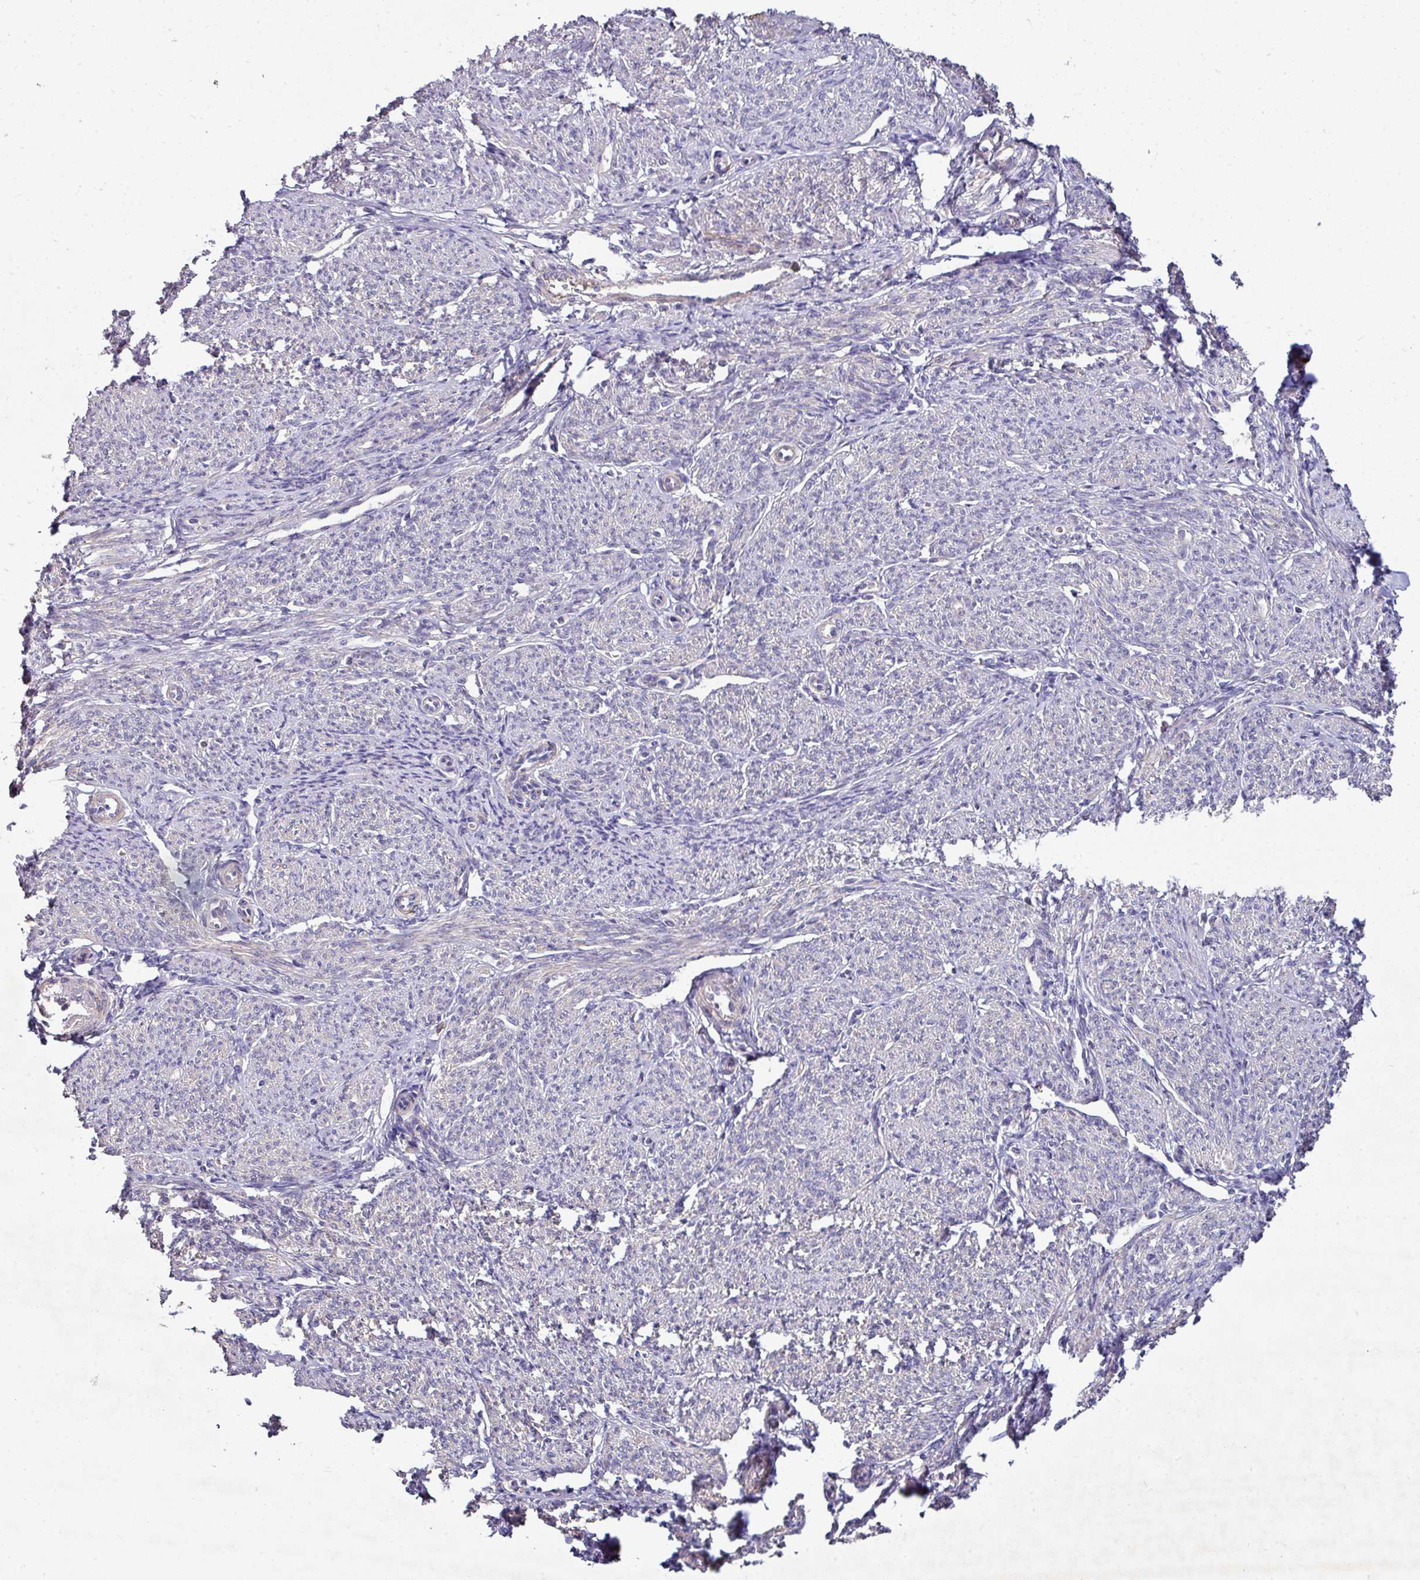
{"staining": {"intensity": "moderate", "quantity": "25%-75%", "location": "cytoplasmic/membranous"}, "tissue": "smooth muscle", "cell_type": "Smooth muscle cells", "image_type": "normal", "snomed": [{"axis": "morphology", "description": "Normal tissue, NOS"}, {"axis": "topography", "description": "Smooth muscle"}], "caption": "Immunohistochemistry micrograph of unremarkable smooth muscle stained for a protein (brown), which demonstrates medium levels of moderate cytoplasmic/membranous positivity in about 25%-75% of smooth muscle cells.", "gene": "AEBP2", "patient": {"sex": "female", "age": 65}}